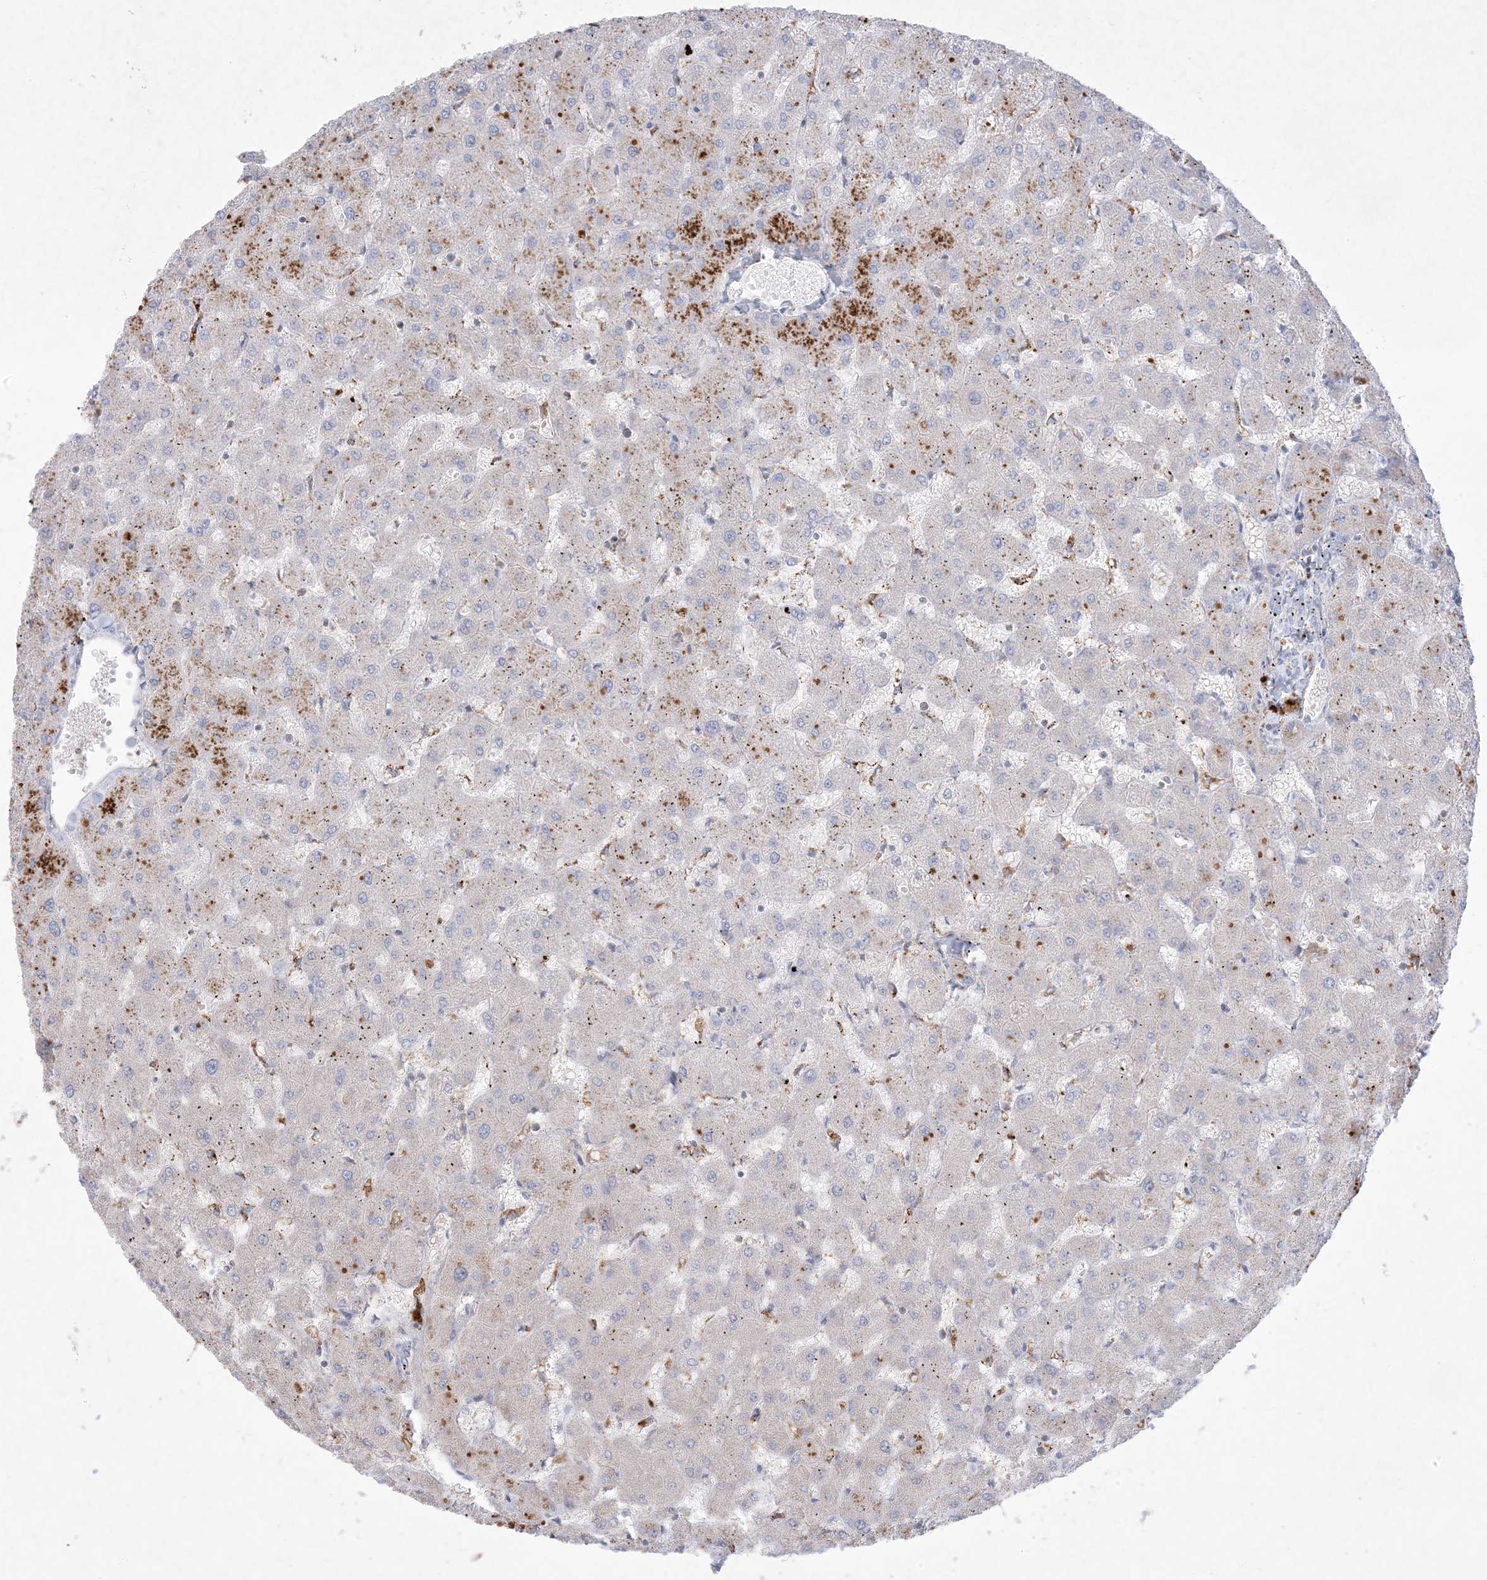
{"staining": {"intensity": "negative", "quantity": "none", "location": "none"}, "tissue": "liver", "cell_type": "Cholangiocytes", "image_type": "normal", "snomed": [{"axis": "morphology", "description": "Normal tissue, NOS"}, {"axis": "topography", "description": "Liver"}], "caption": "Immunohistochemistry histopathology image of benign liver stained for a protein (brown), which displays no staining in cholangiocytes.", "gene": "KCTD6", "patient": {"sex": "female", "age": 63}}